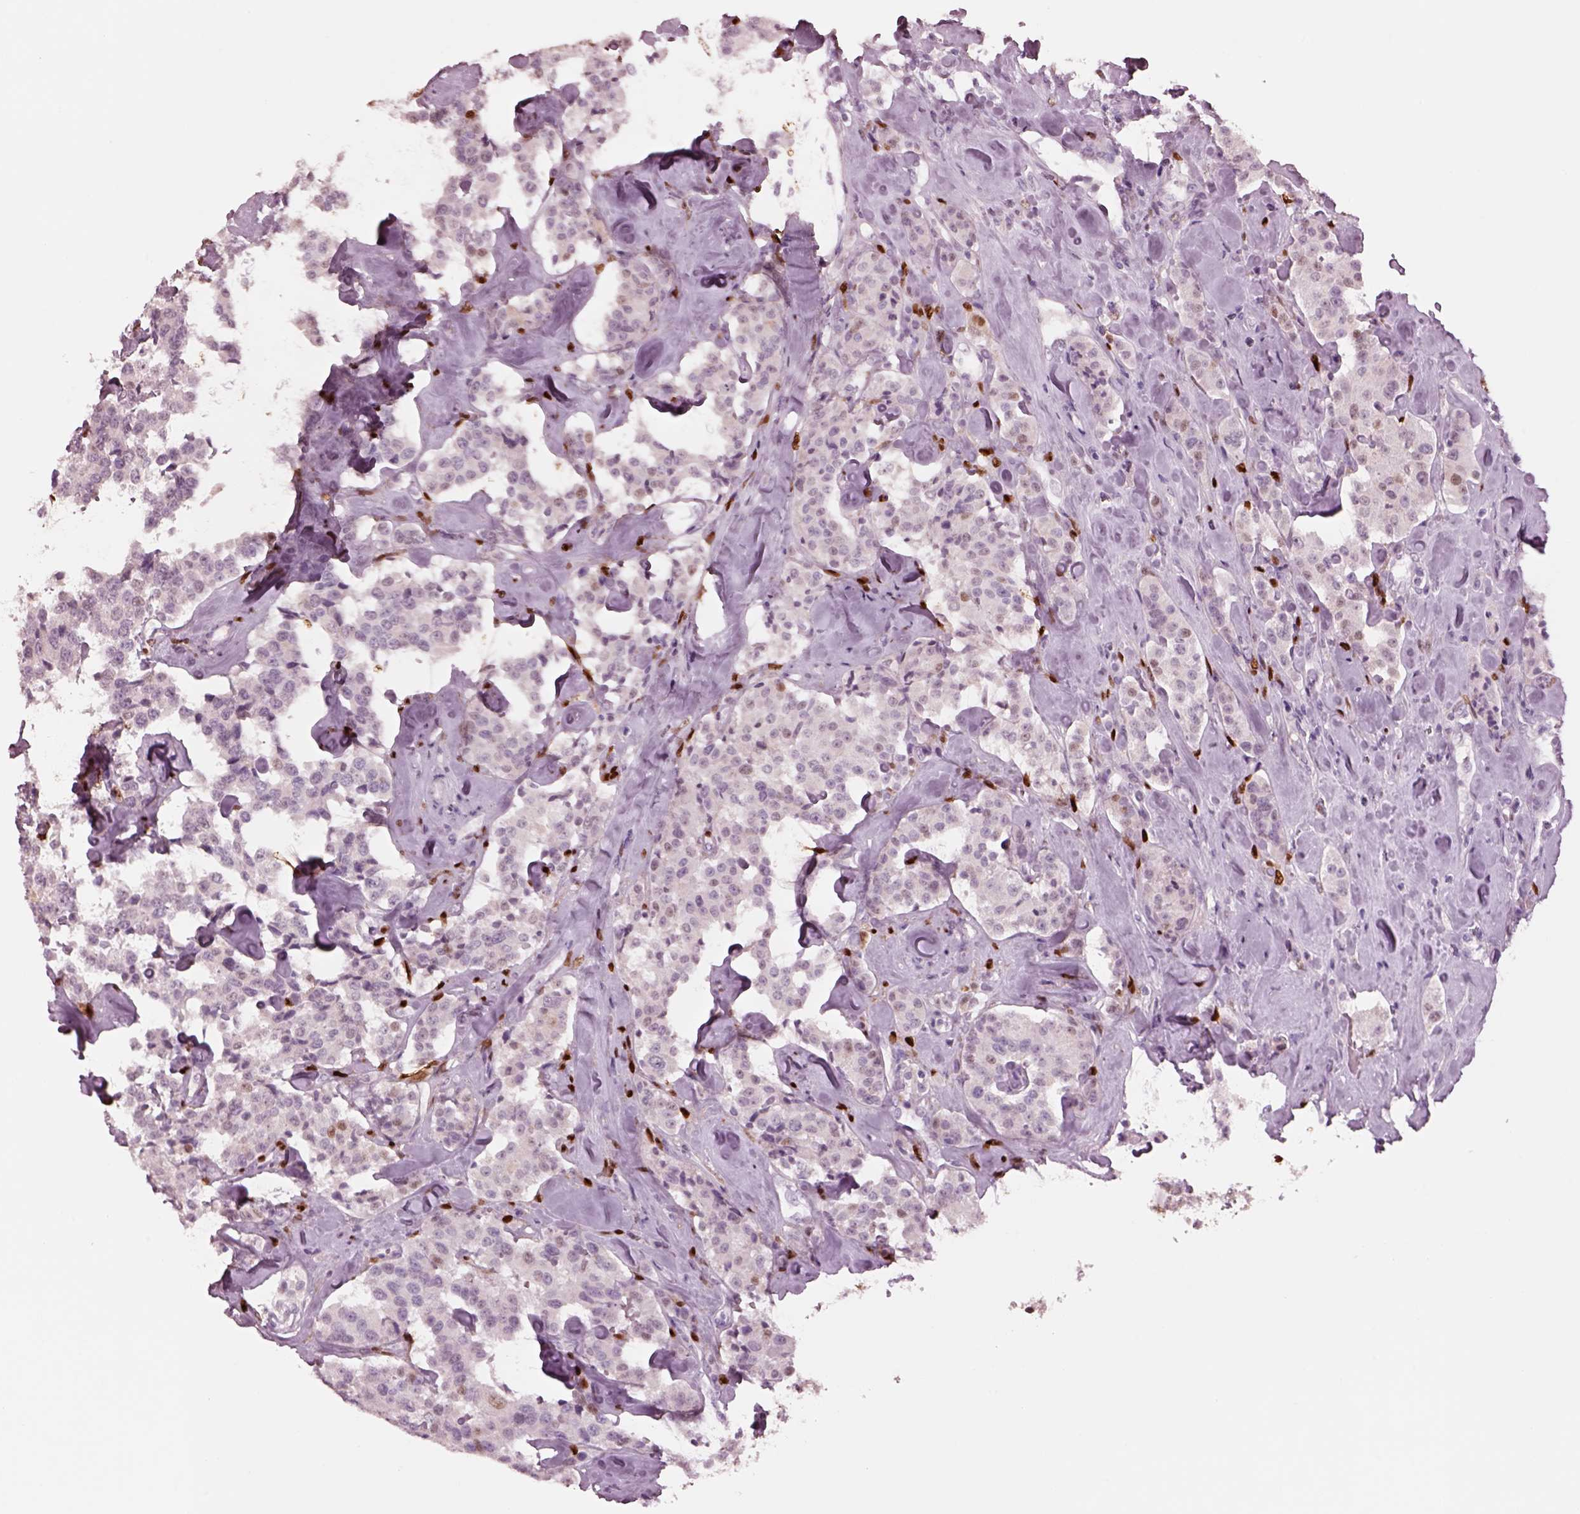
{"staining": {"intensity": "negative", "quantity": "none", "location": "none"}, "tissue": "carcinoid", "cell_type": "Tumor cells", "image_type": "cancer", "snomed": [{"axis": "morphology", "description": "Carcinoid, malignant, NOS"}, {"axis": "topography", "description": "Pancreas"}], "caption": "IHC of carcinoid (malignant) displays no positivity in tumor cells.", "gene": "SOX9", "patient": {"sex": "male", "age": 41}}